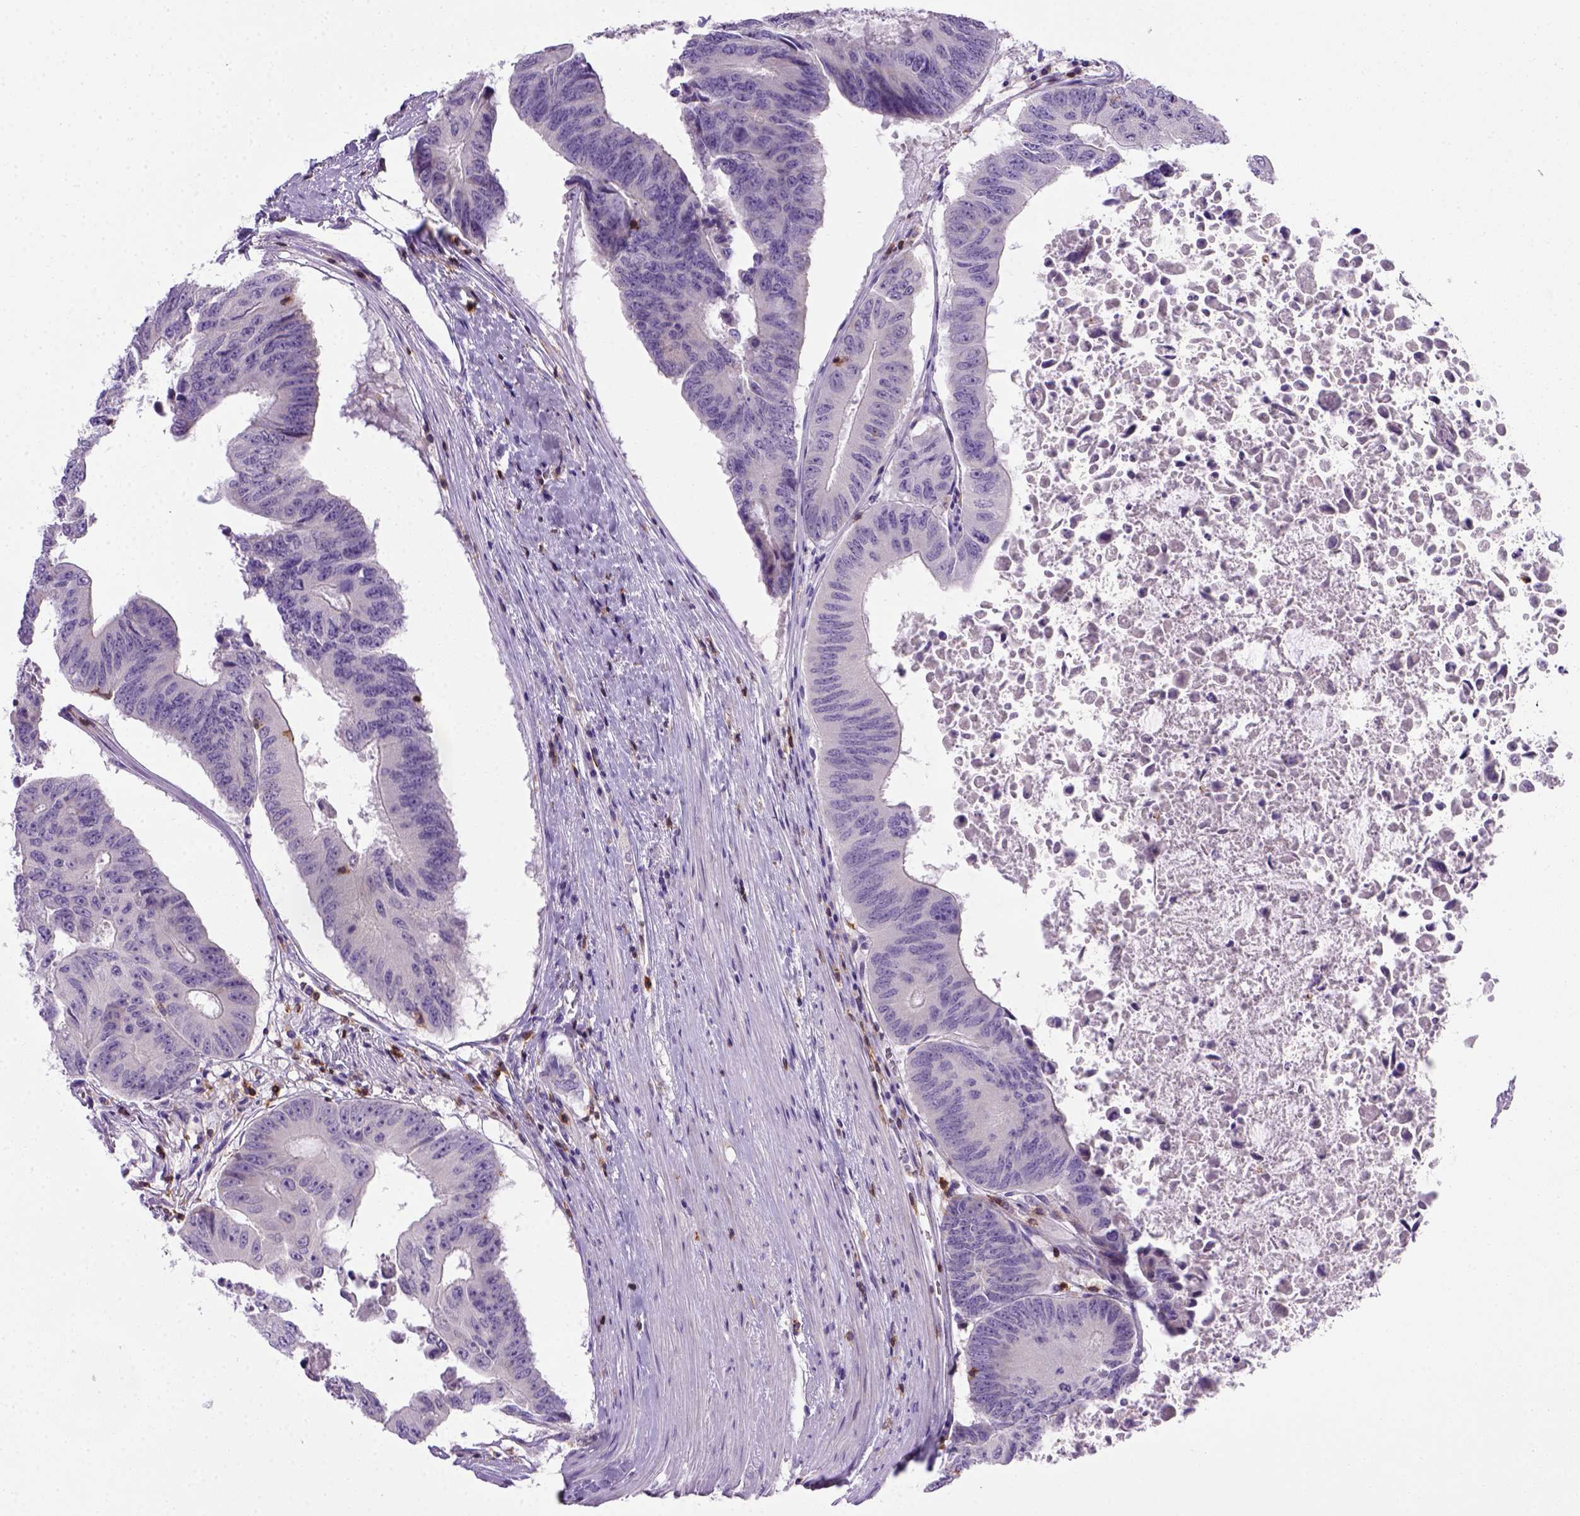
{"staining": {"intensity": "negative", "quantity": "none", "location": "none"}, "tissue": "colorectal cancer", "cell_type": "Tumor cells", "image_type": "cancer", "snomed": [{"axis": "morphology", "description": "Adenocarcinoma, NOS"}, {"axis": "topography", "description": "Rectum"}], "caption": "Immunohistochemistry of colorectal cancer reveals no expression in tumor cells.", "gene": "CD3E", "patient": {"sex": "male", "age": 59}}